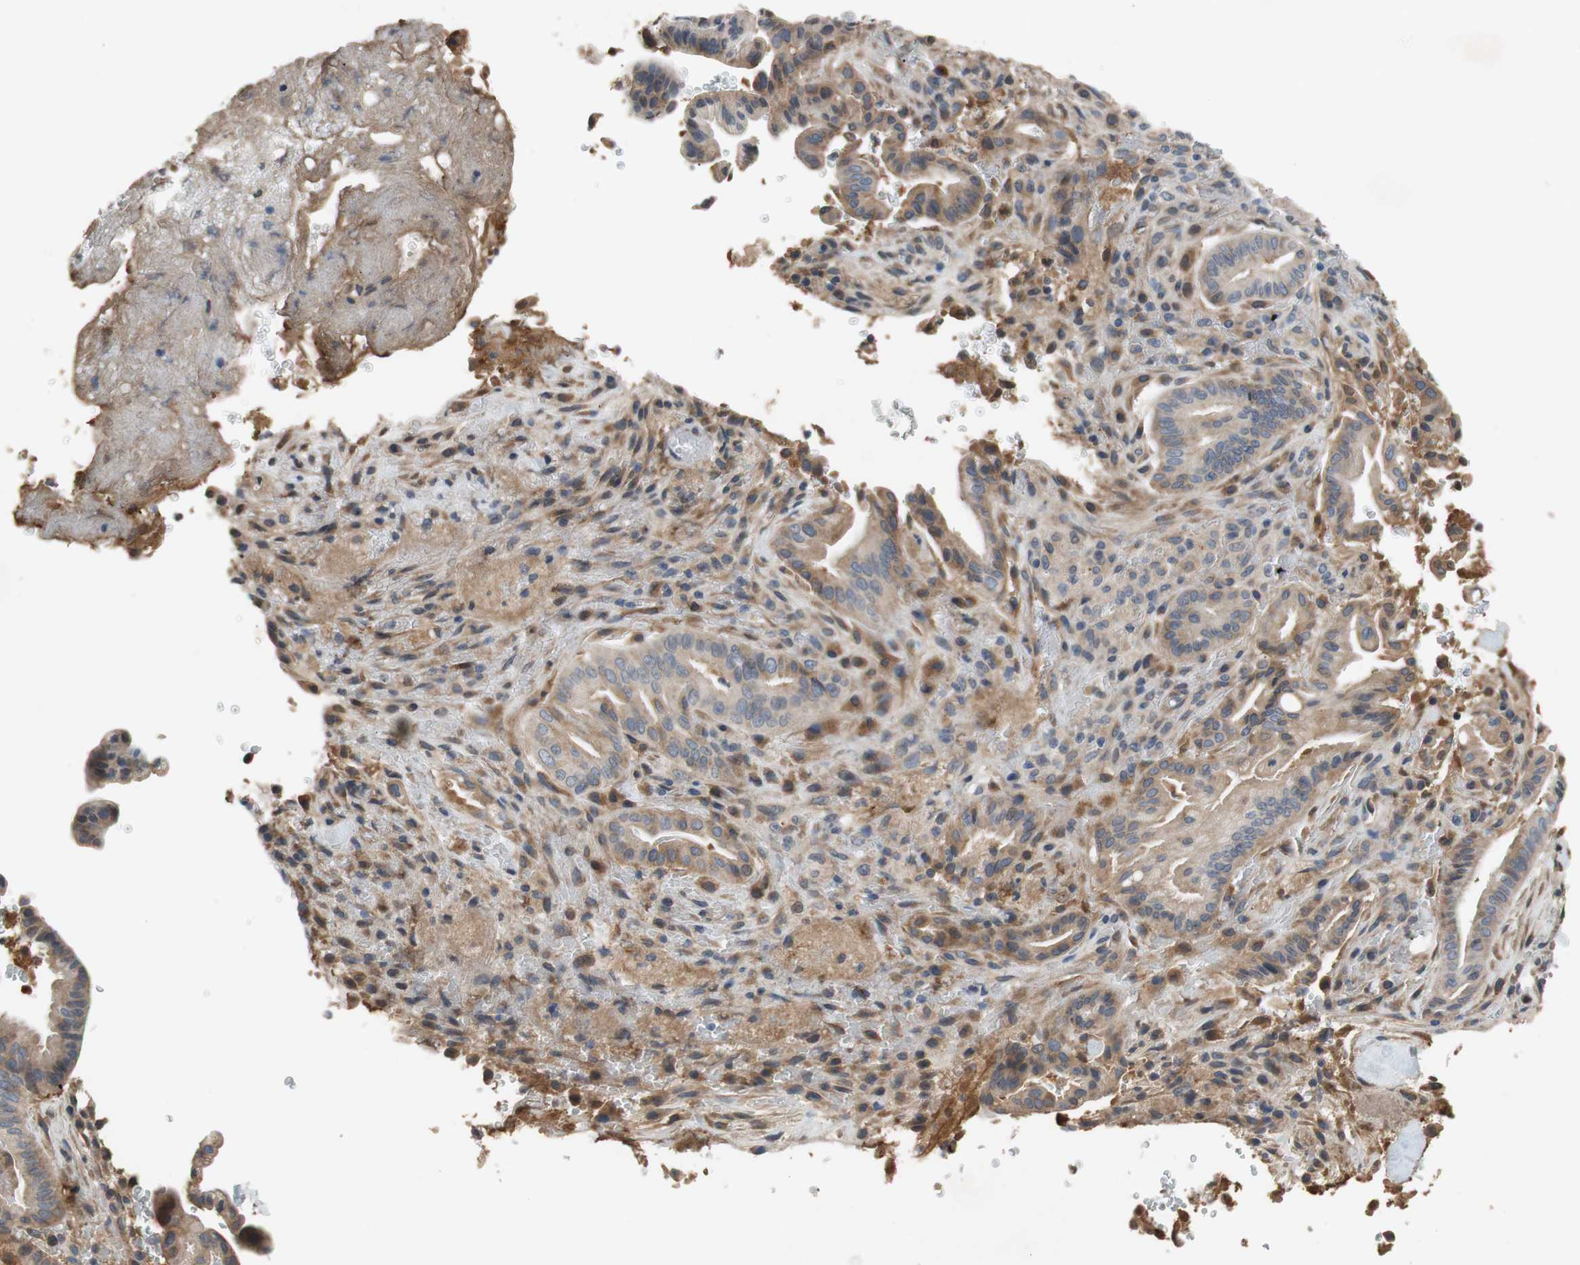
{"staining": {"intensity": "weak", "quantity": ">75%", "location": "cytoplasmic/membranous"}, "tissue": "liver cancer", "cell_type": "Tumor cells", "image_type": "cancer", "snomed": [{"axis": "morphology", "description": "Cholangiocarcinoma"}, {"axis": "topography", "description": "Liver"}], "caption": "Human liver cancer stained with a brown dye reveals weak cytoplasmic/membranous positive staining in about >75% of tumor cells.", "gene": "C4A", "patient": {"sex": "female", "age": 68}}